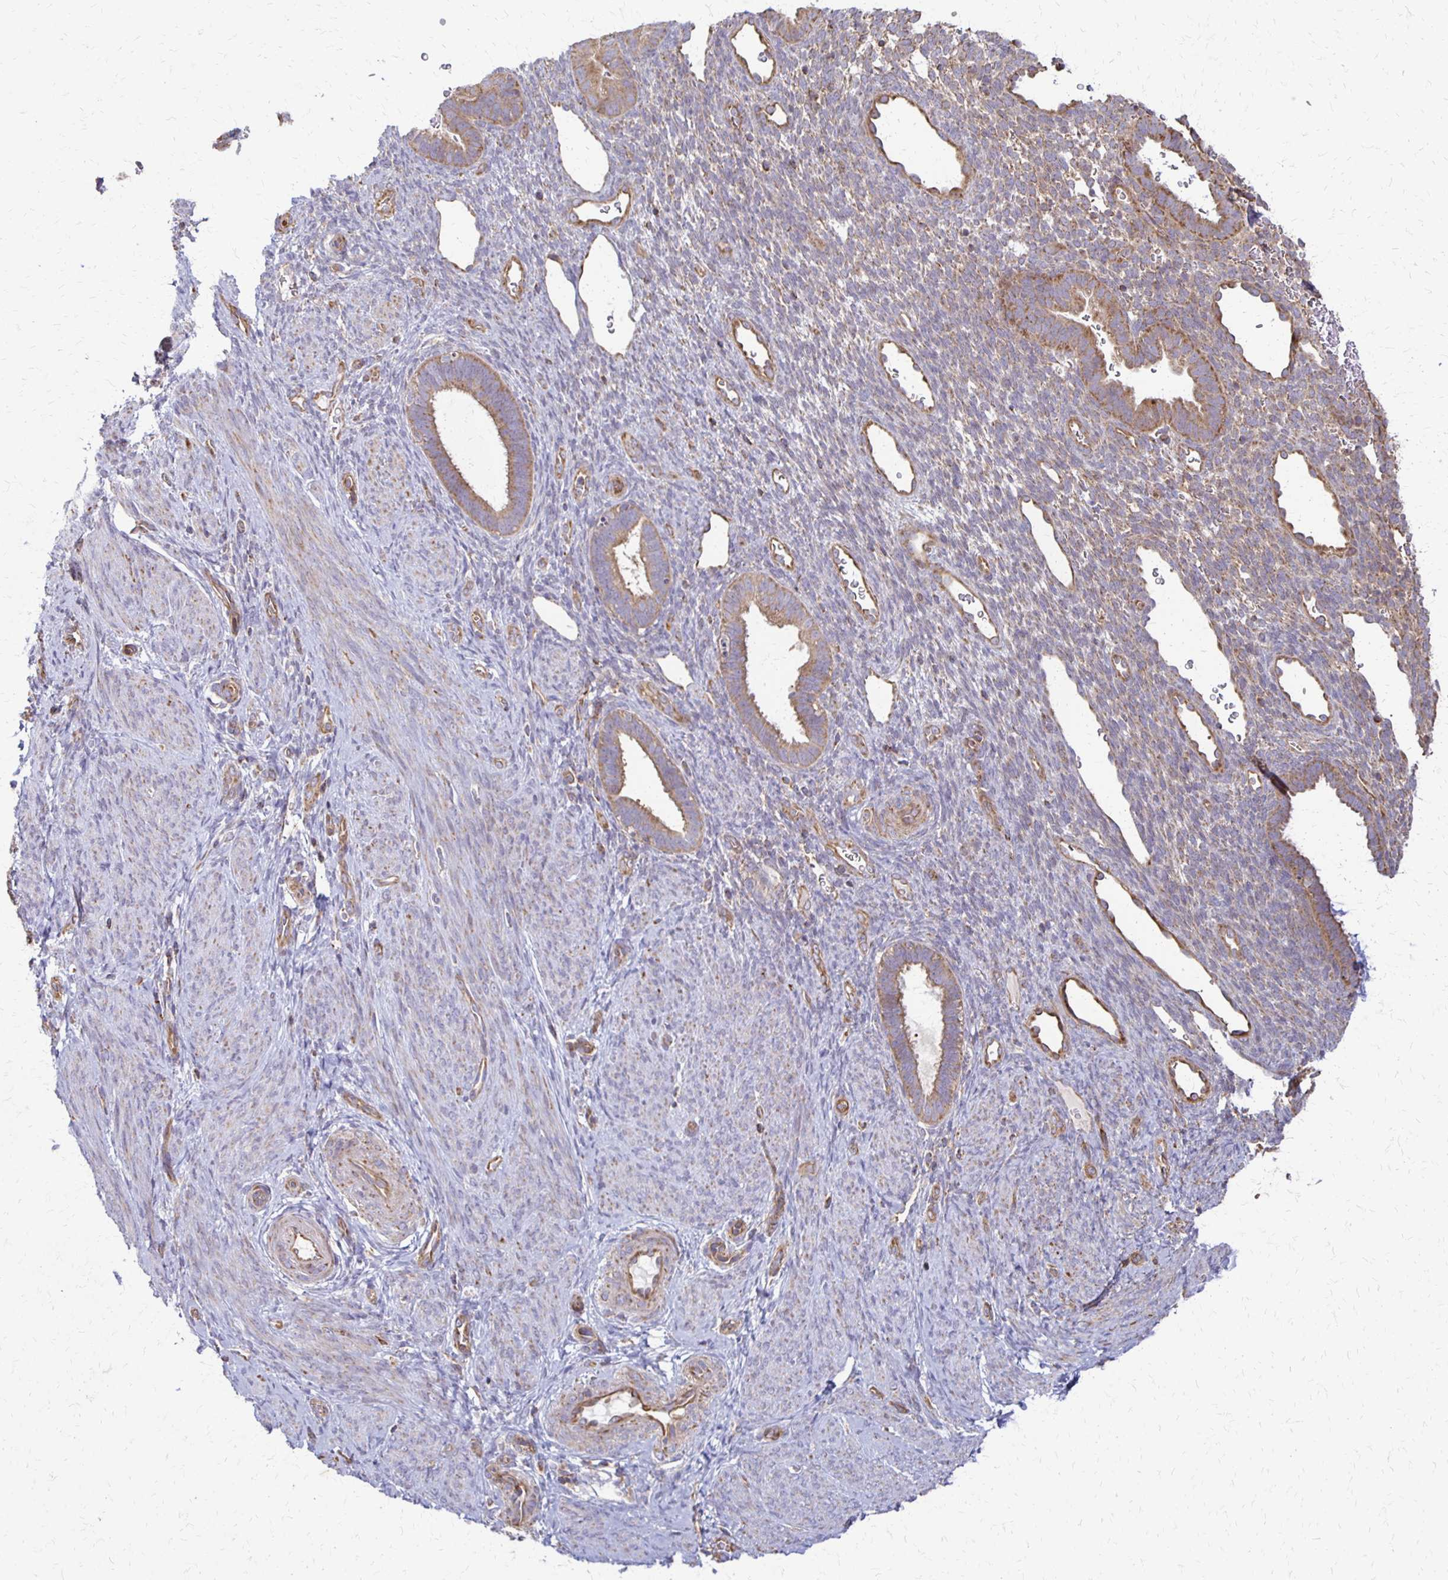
{"staining": {"intensity": "weak", "quantity": "25%-75%", "location": "cytoplasmic/membranous"}, "tissue": "endometrium", "cell_type": "Cells in endometrial stroma", "image_type": "normal", "snomed": [{"axis": "morphology", "description": "Normal tissue, NOS"}, {"axis": "topography", "description": "Endometrium"}], "caption": "IHC of benign endometrium demonstrates low levels of weak cytoplasmic/membranous positivity in approximately 25%-75% of cells in endometrial stroma. The protein is shown in brown color, while the nuclei are stained blue.", "gene": "EIF4EBP2", "patient": {"sex": "female", "age": 34}}